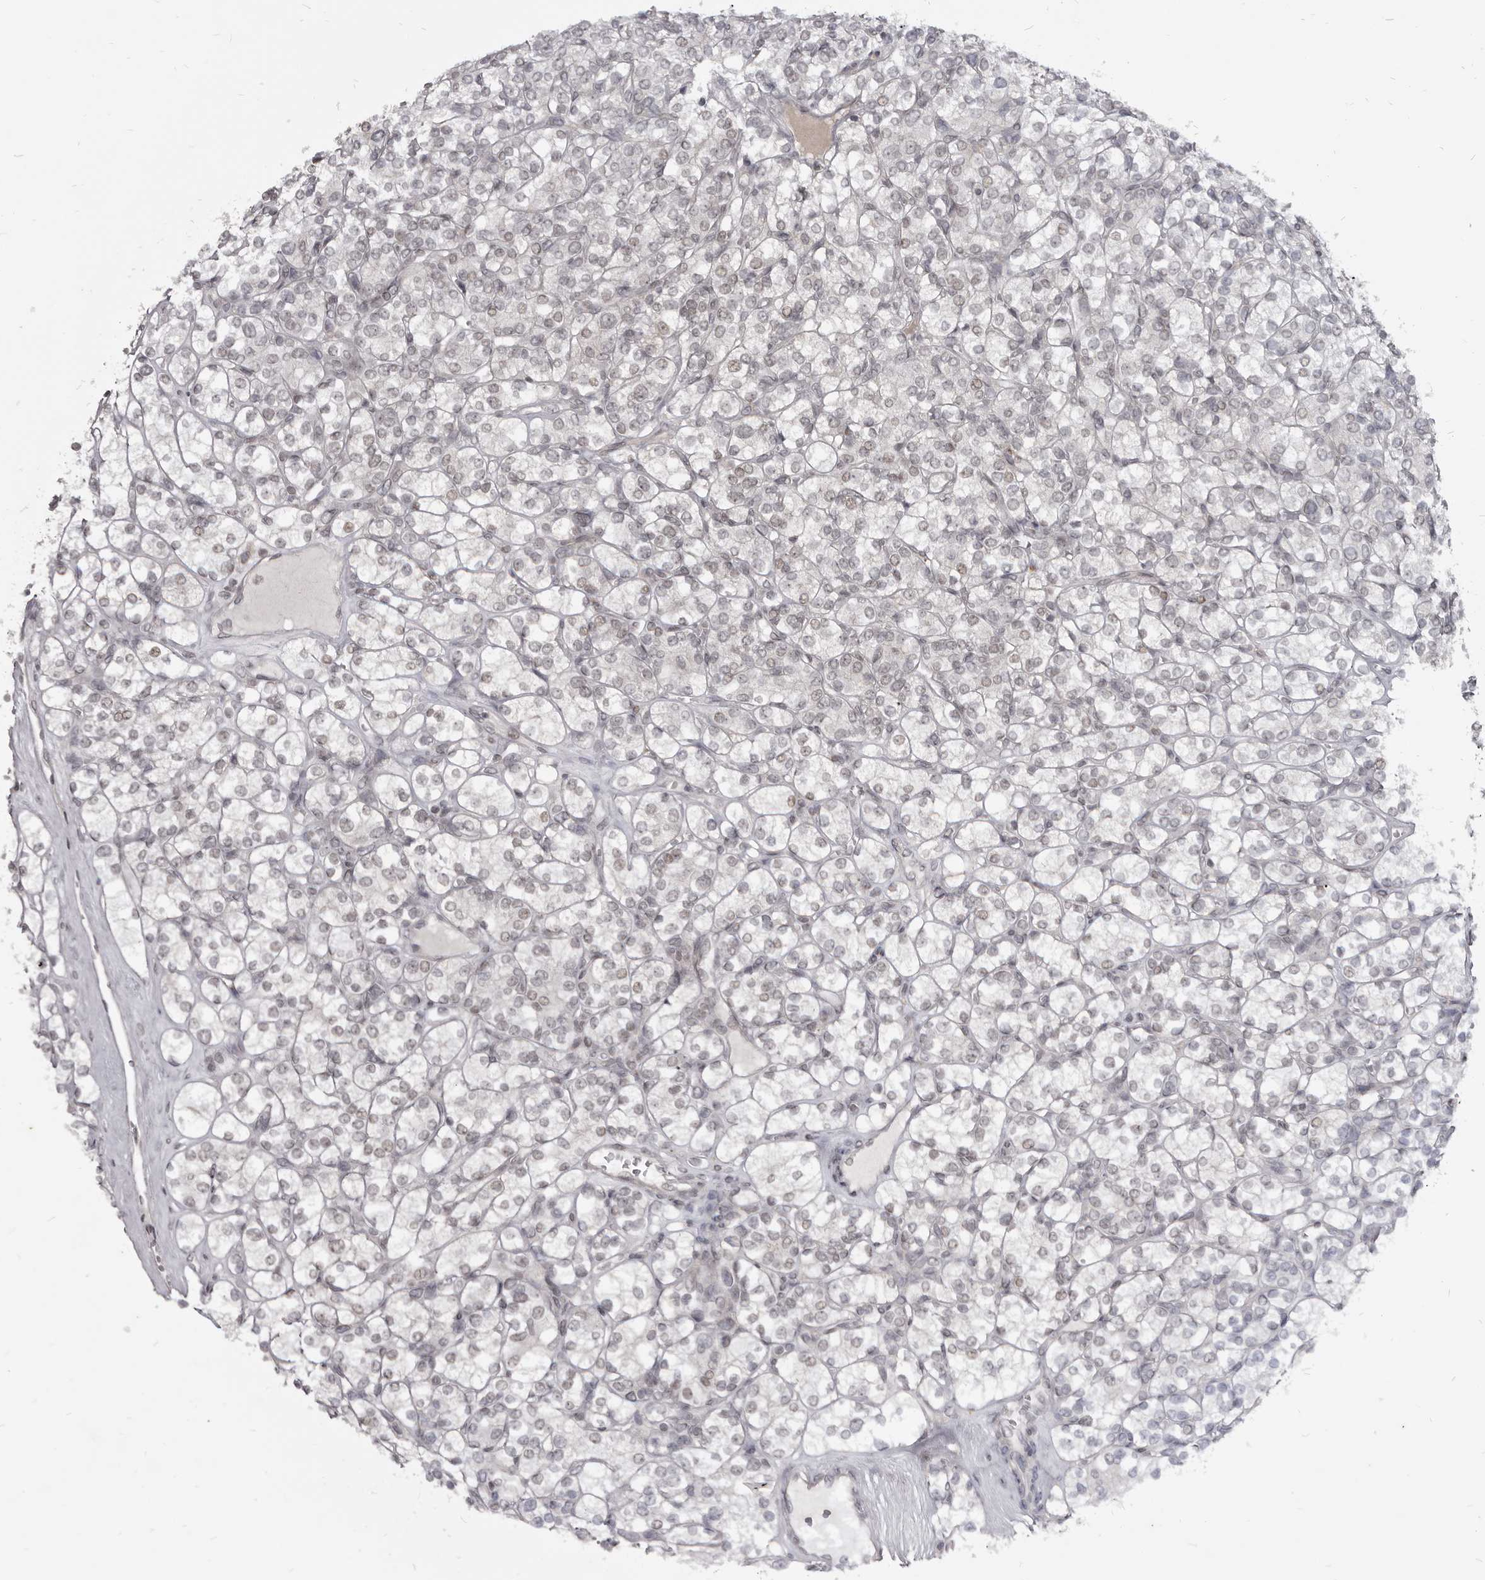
{"staining": {"intensity": "weak", "quantity": "<25%", "location": "nuclear"}, "tissue": "renal cancer", "cell_type": "Tumor cells", "image_type": "cancer", "snomed": [{"axis": "morphology", "description": "Adenocarcinoma, NOS"}, {"axis": "topography", "description": "Kidney"}], "caption": "A high-resolution histopathology image shows immunohistochemistry staining of renal adenocarcinoma, which reveals no significant expression in tumor cells.", "gene": "THUMPD1", "patient": {"sex": "male", "age": 77}}